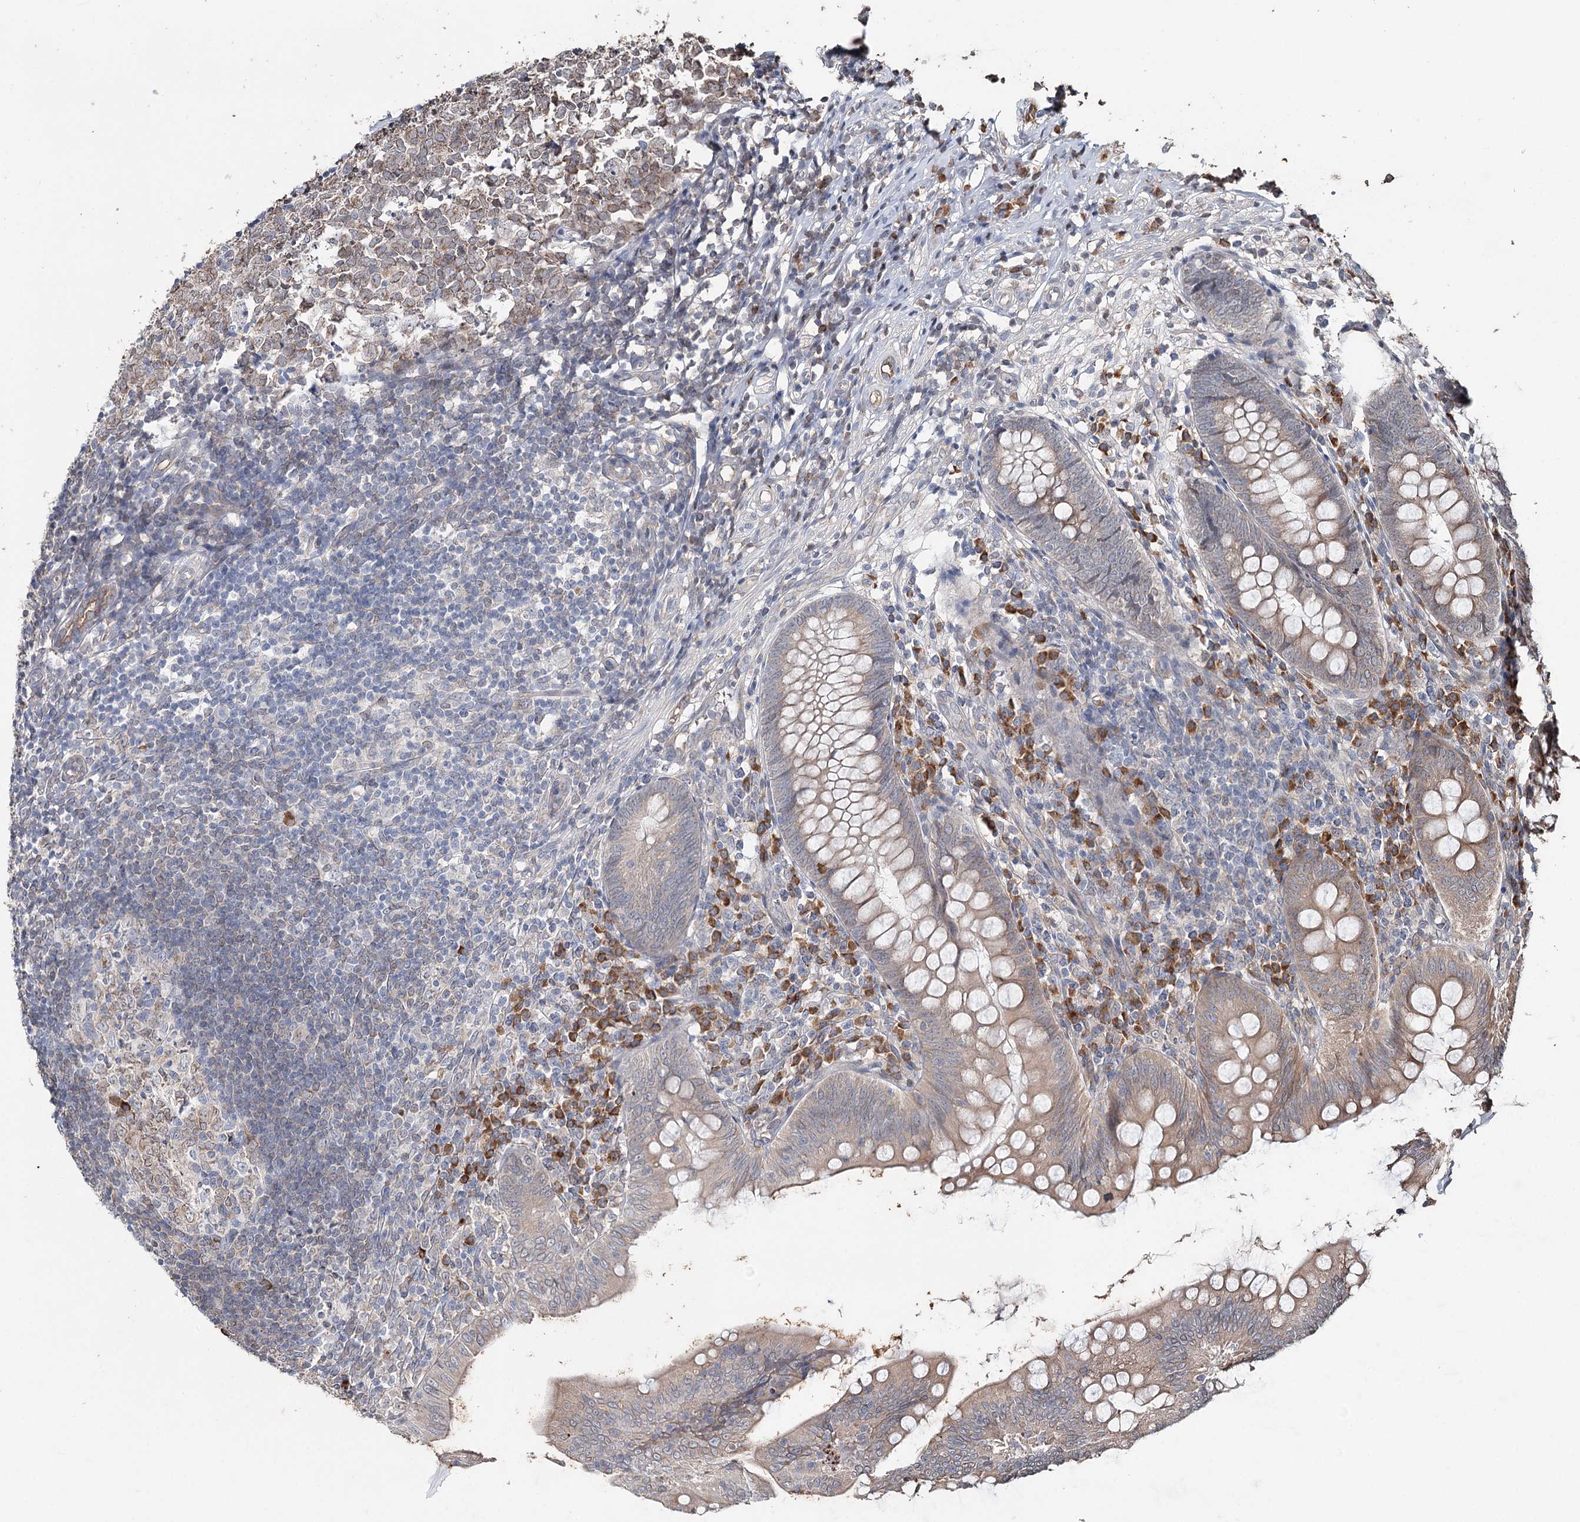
{"staining": {"intensity": "weak", "quantity": "<25%", "location": "cytoplasmic/membranous"}, "tissue": "appendix", "cell_type": "Glandular cells", "image_type": "normal", "snomed": [{"axis": "morphology", "description": "Normal tissue, NOS"}, {"axis": "topography", "description": "Appendix"}], "caption": "A photomicrograph of human appendix is negative for staining in glandular cells. (DAB (3,3'-diaminobenzidine) IHC with hematoxylin counter stain).", "gene": "SYVN1", "patient": {"sex": "male", "age": 14}}